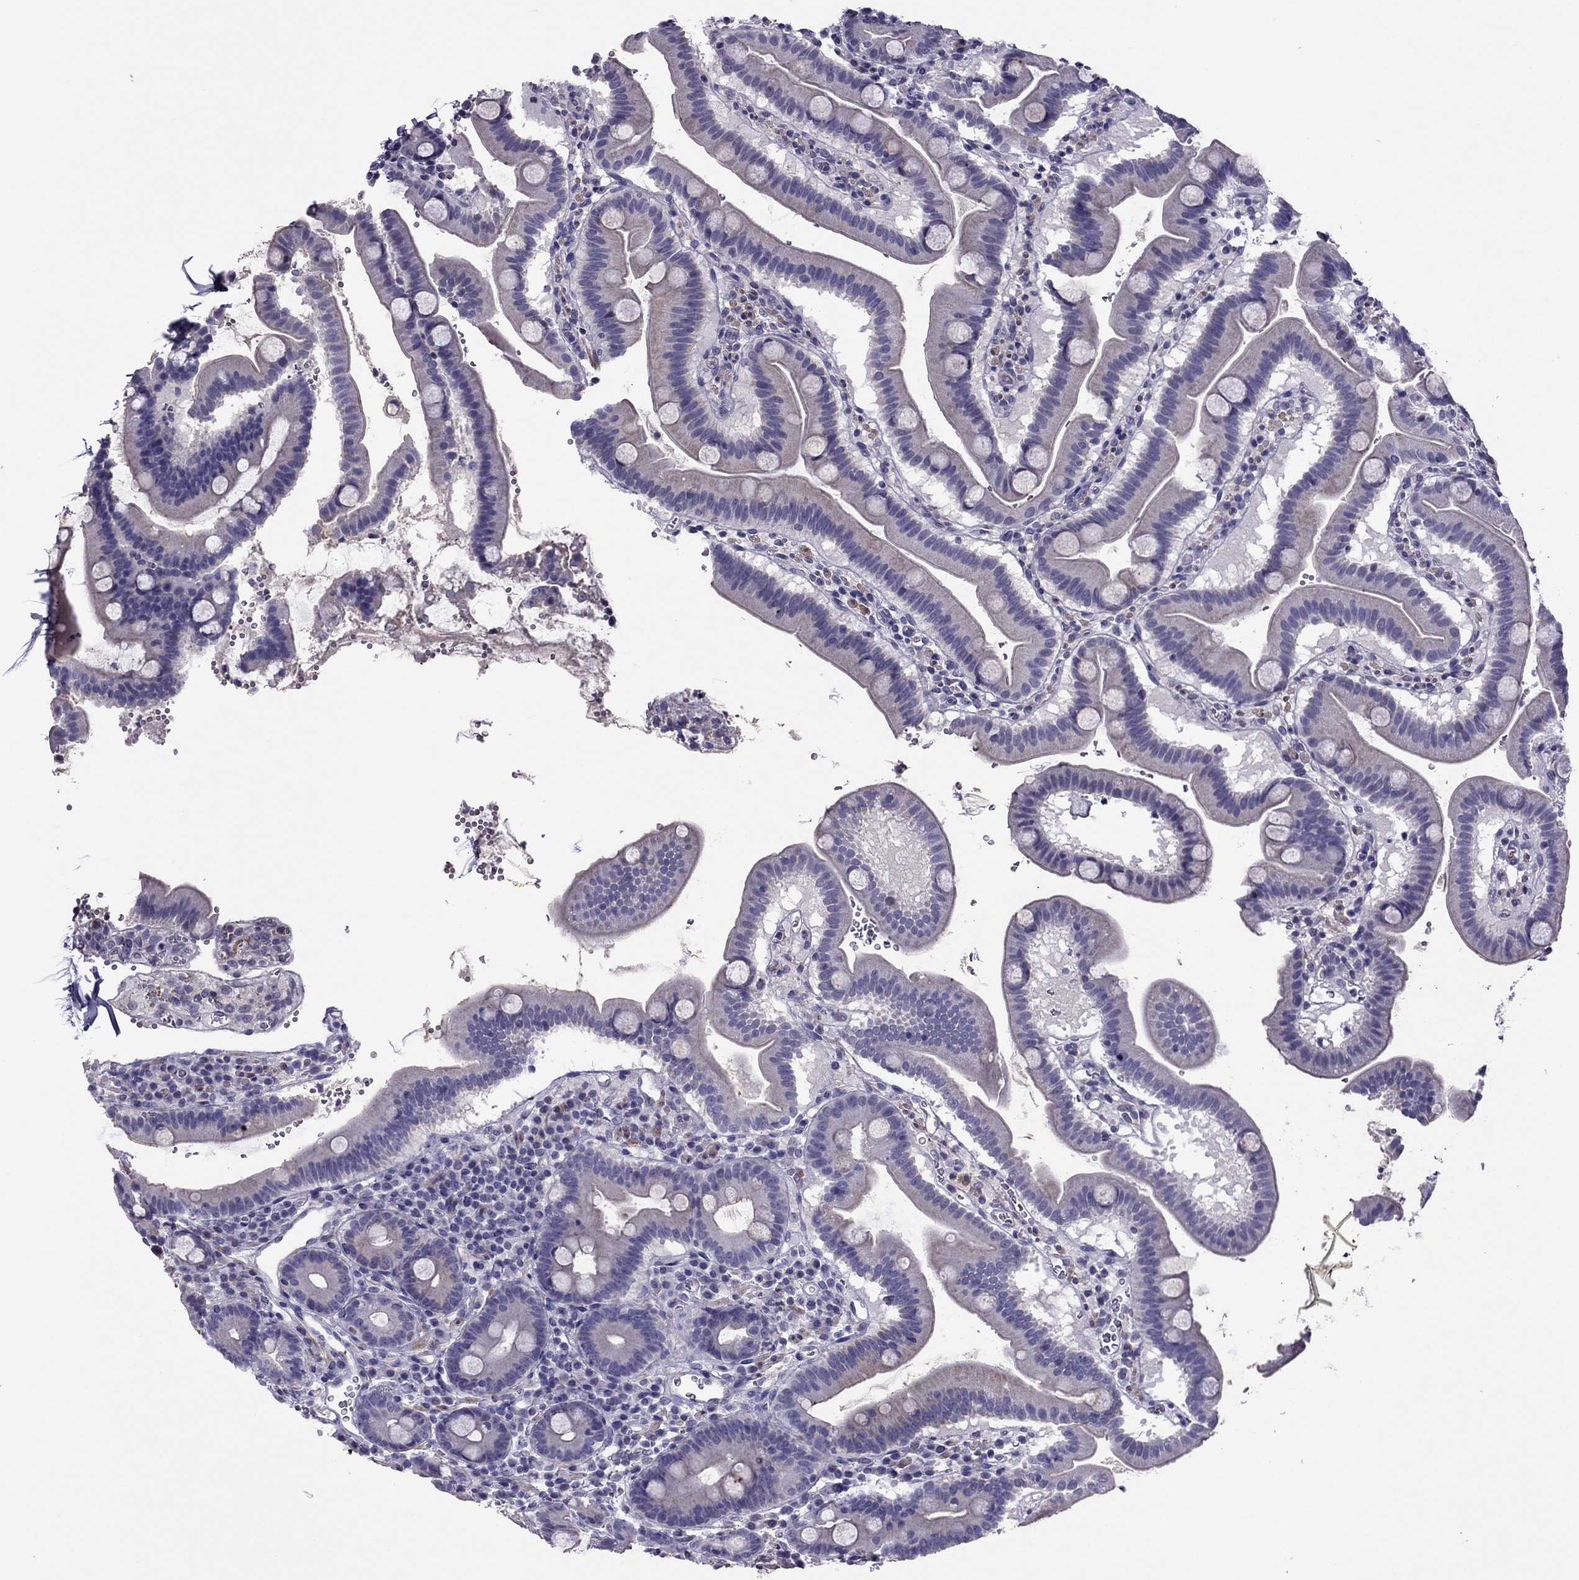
{"staining": {"intensity": "negative", "quantity": "none", "location": "none"}, "tissue": "duodenum", "cell_type": "Glandular cells", "image_type": "normal", "snomed": [{"axis": "morphology", "description": "Normal tissue, NOS"}, {"axis": "topography", "description": "Duodenum"}], "caption": "Immunohistochemistry (IHC) histopathology image of unremarkable duodenum: duodenum stained with DAB reveals no significant protein positivity in glandular cells.", "gene": "SLC16A8", "patient": {"sex": "male", "age": 59}}